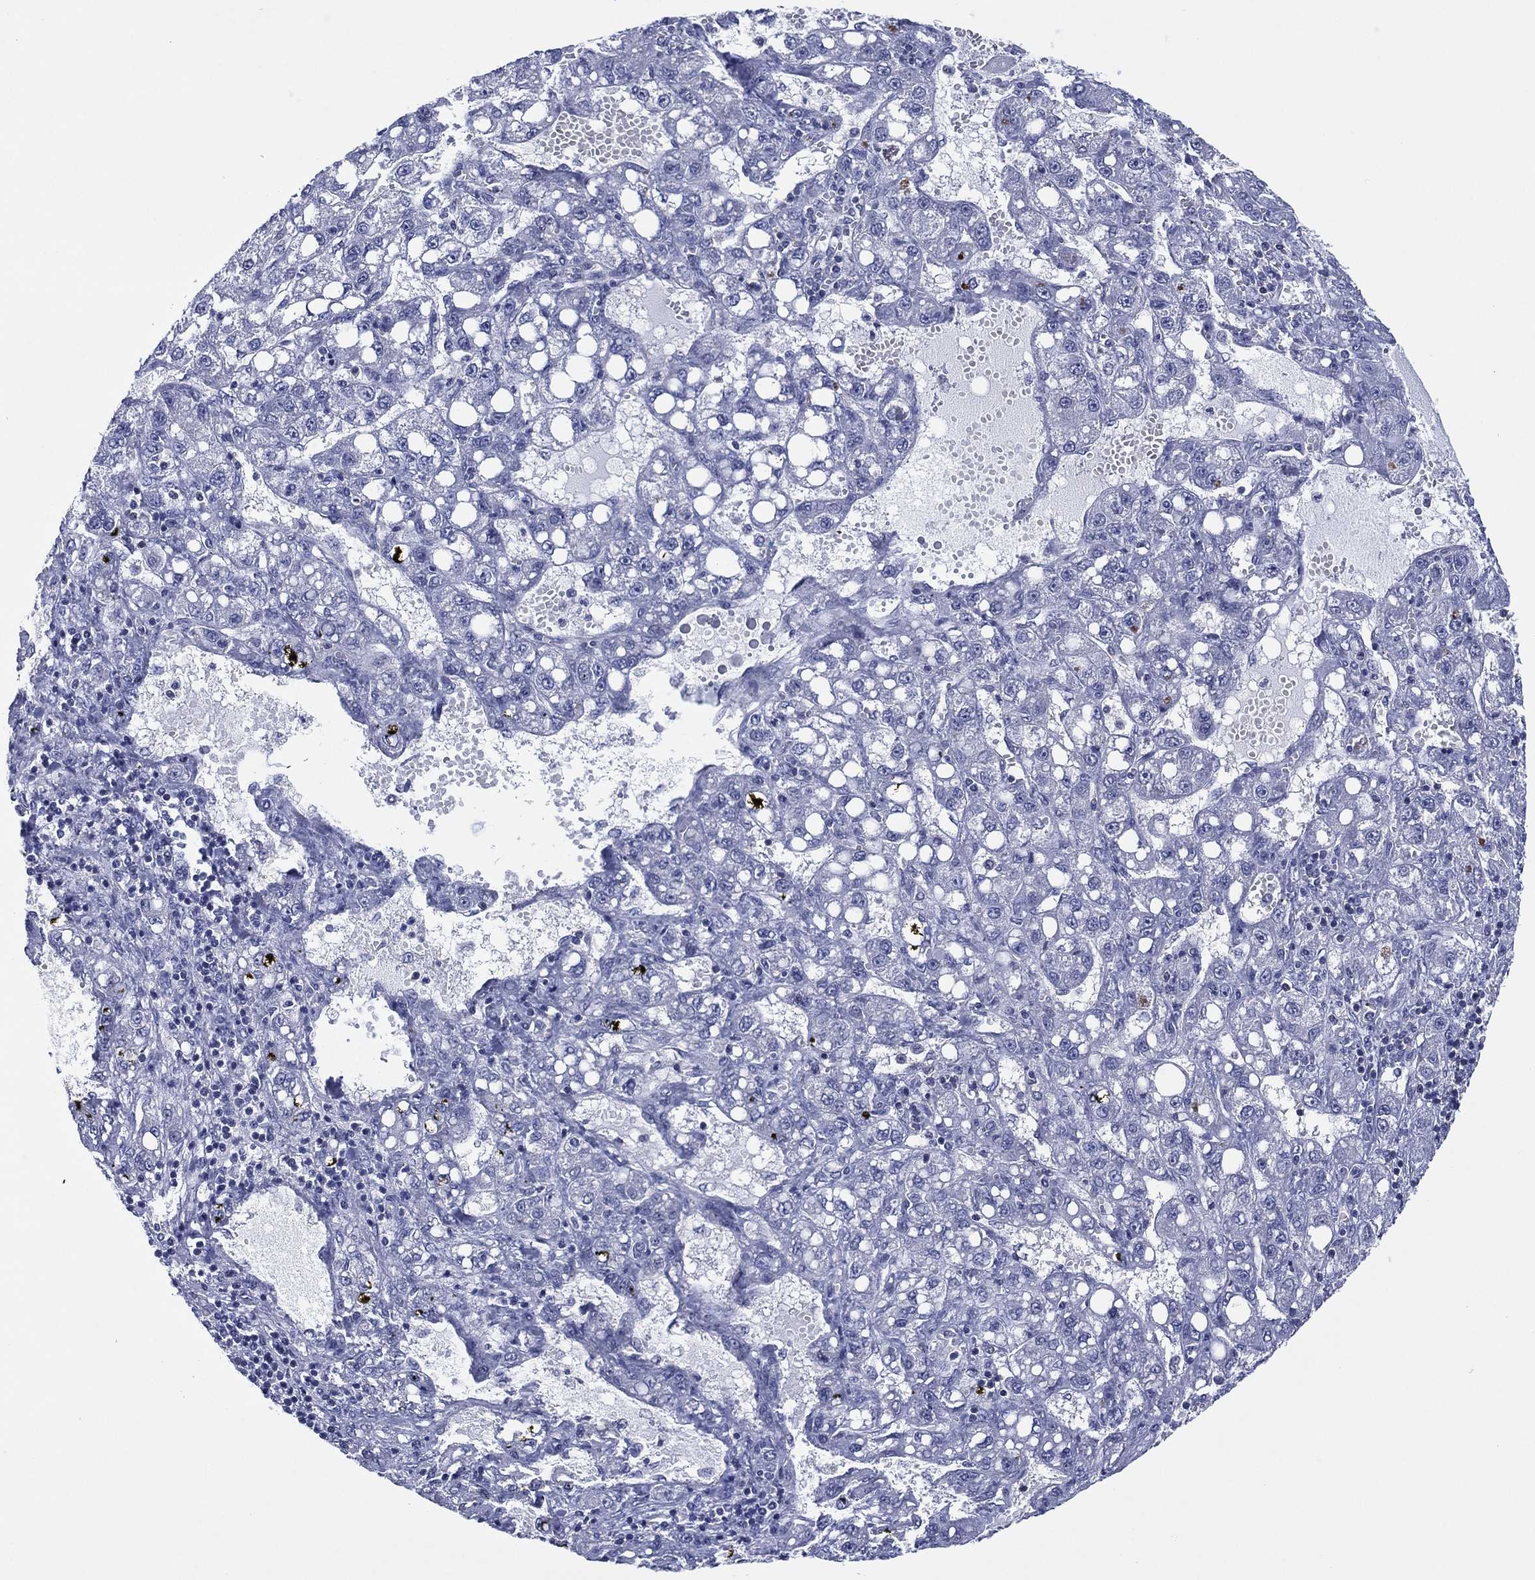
{"staining": {"intensity": "negative", "quantity": "none", "location": "none"}, "tissue": "liver cancer", "cell_type": "Tumor cells", "image_type": "cancer", "snomed": [{"axis": "morphology", "description": "Carcinoma, Hepatocellular, NOS"}, {"axis": "topography", "description": "Liver"}], "caption": "Immunohistochemistry (IHC) micrograph of human liver cancer (hepatocellular carcinoma) stained for a protein (brown), which displays no positivity in tumor cells.", "gene": "TRIM31", "patient": {"sex": "female", "age": 65}}